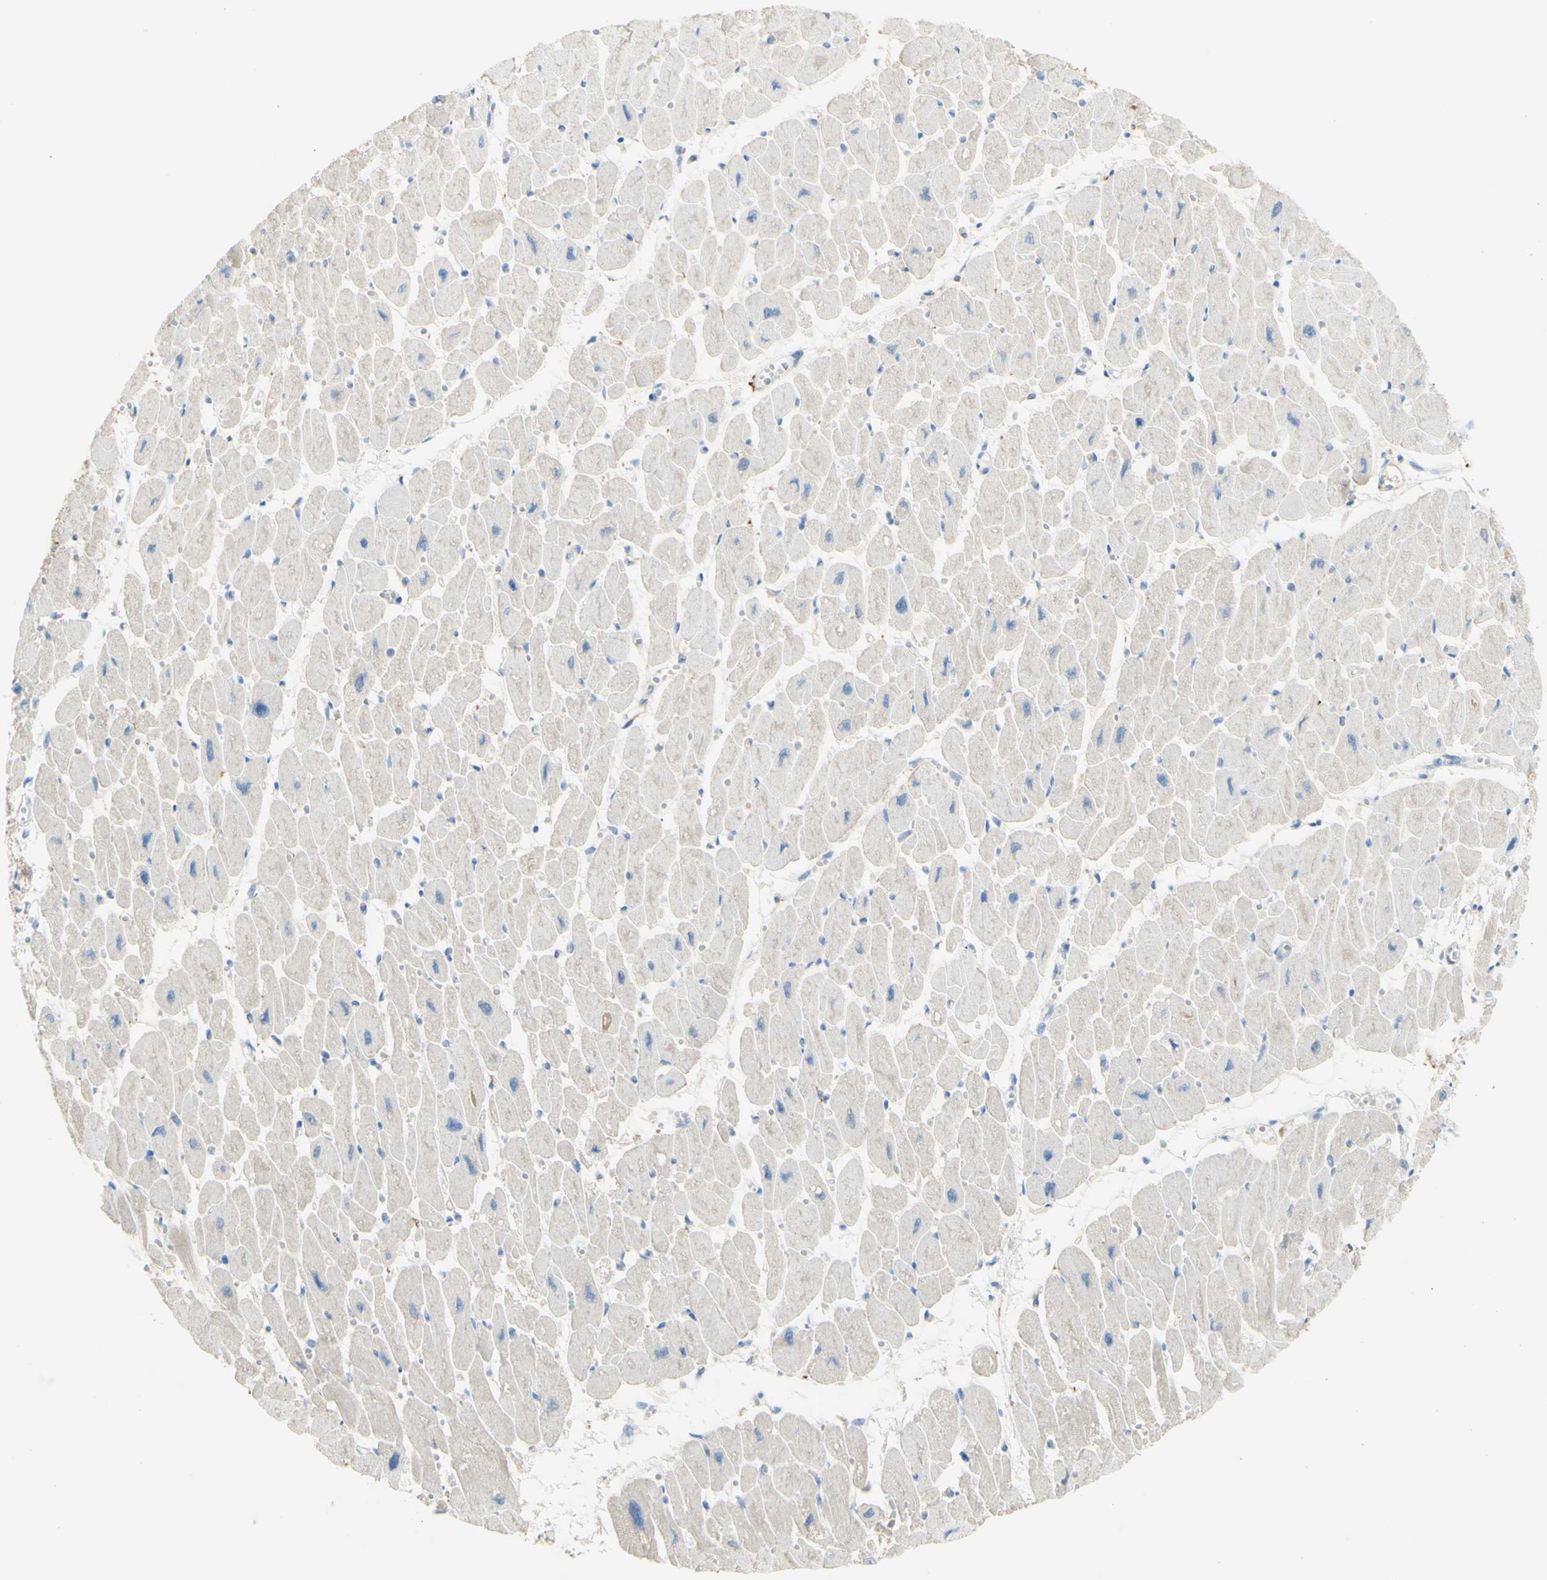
{"staining": {"intensity": "negative", "quantity": "none", "location": "none"}, "tissue": "heart muscle", "cell_type": "Cardiomyocytes", "image_type": "normal", "snomed": [{"axis": "morphology", "description": "Normal tissue, NOS"}, {"axis": "topography", "description": "Heart"}], "caption": "A high-resolution image shows IHC staining of benign heart muscle, which reveals no significant positivity in cardiomyocytes. (Immunohistochemistry (ihc), brightfield microscopy, high magnification).", "gene": "TSPAN1", "patient": {"sex": "female", "age": 54}}